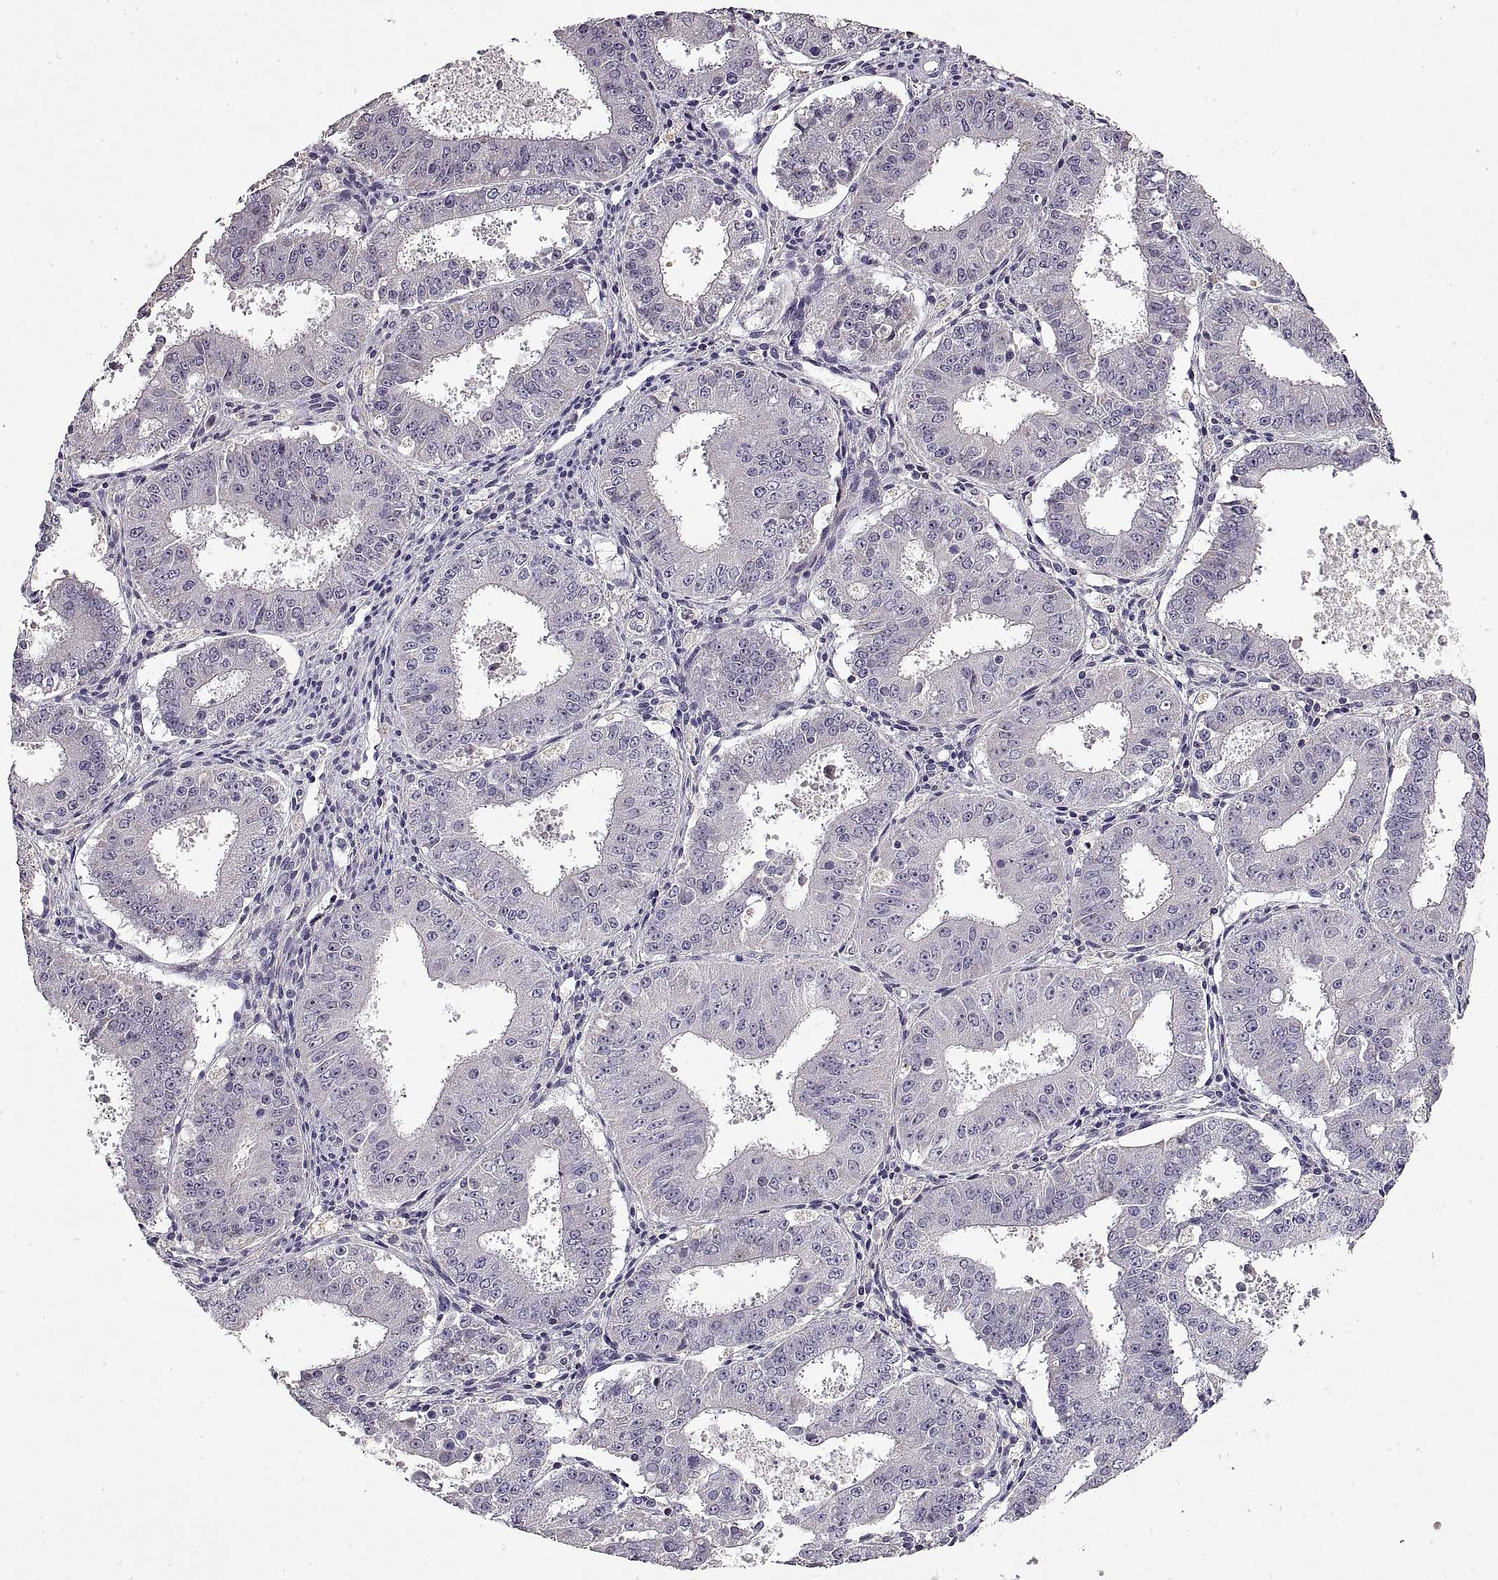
{"staining": {"intensity": "negative", "quantity": "none", "location": "none"}, "tissue": "ovarian cancer", "cell_type": "Tumor cells", "image_type": "cancer", "snomed": [{"axis": "morphology", "description": "Carcinoma, endometroid"}, {"axis": "topography", "description": "Ovary"}], "caption": "This photomicrograph is of endometroid carcinoma (ovarian) stained with IHC to label a protein in brown with the nuclei are counter-stained blue. There is no staining in tumor cells. The staining was performed using DAB (3,3'-diaminobenzidine) to visualize the protein expression in brown, while the nuclei were stained in blue with hematoxylin (Magnification: 20x).", "gene": "ADAM11", "patient": {"sex": "female", "age": 42}}